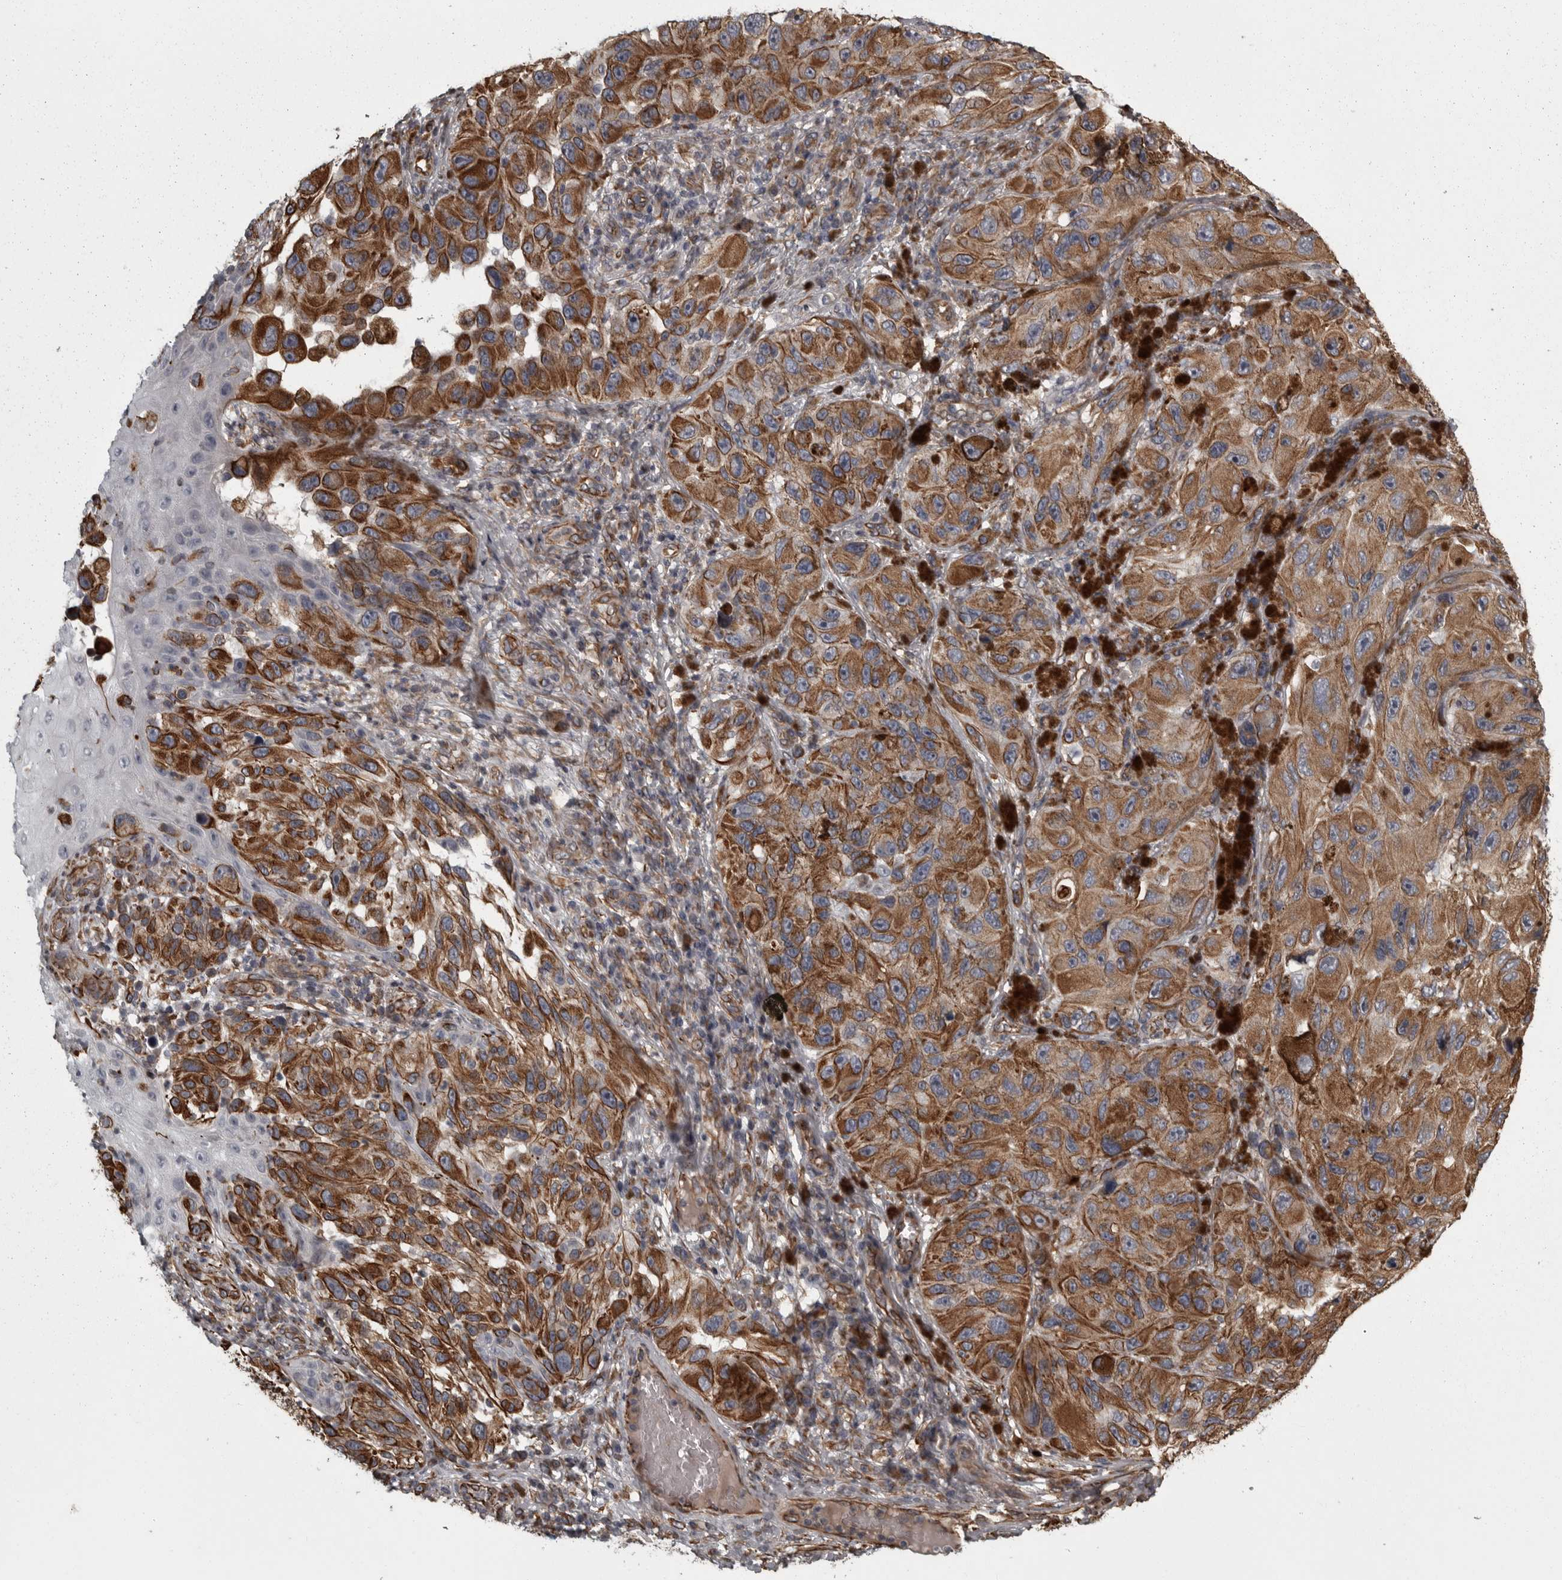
{"staining": {"intensity": "moderate", "quantity": ">75%", "location": "cytoplasmic/membranous"}, "tissue": "melanoma", "cell_type": "Tumor cells", "image_type": "cancer", "snomed": [{"axis": "morphology", "description": "Malignant melanoma, NOS"}, {"axis": "topography", "description": "Skin"}], "caption": "Malignant melanoma tissue reveals moderate cytoplasmic/membranous staining in about >75% of tumor cells, visualized by immunohistochemistry.", "gene": "FAAP100", "patient": {"sex": "female", "age": 73}}